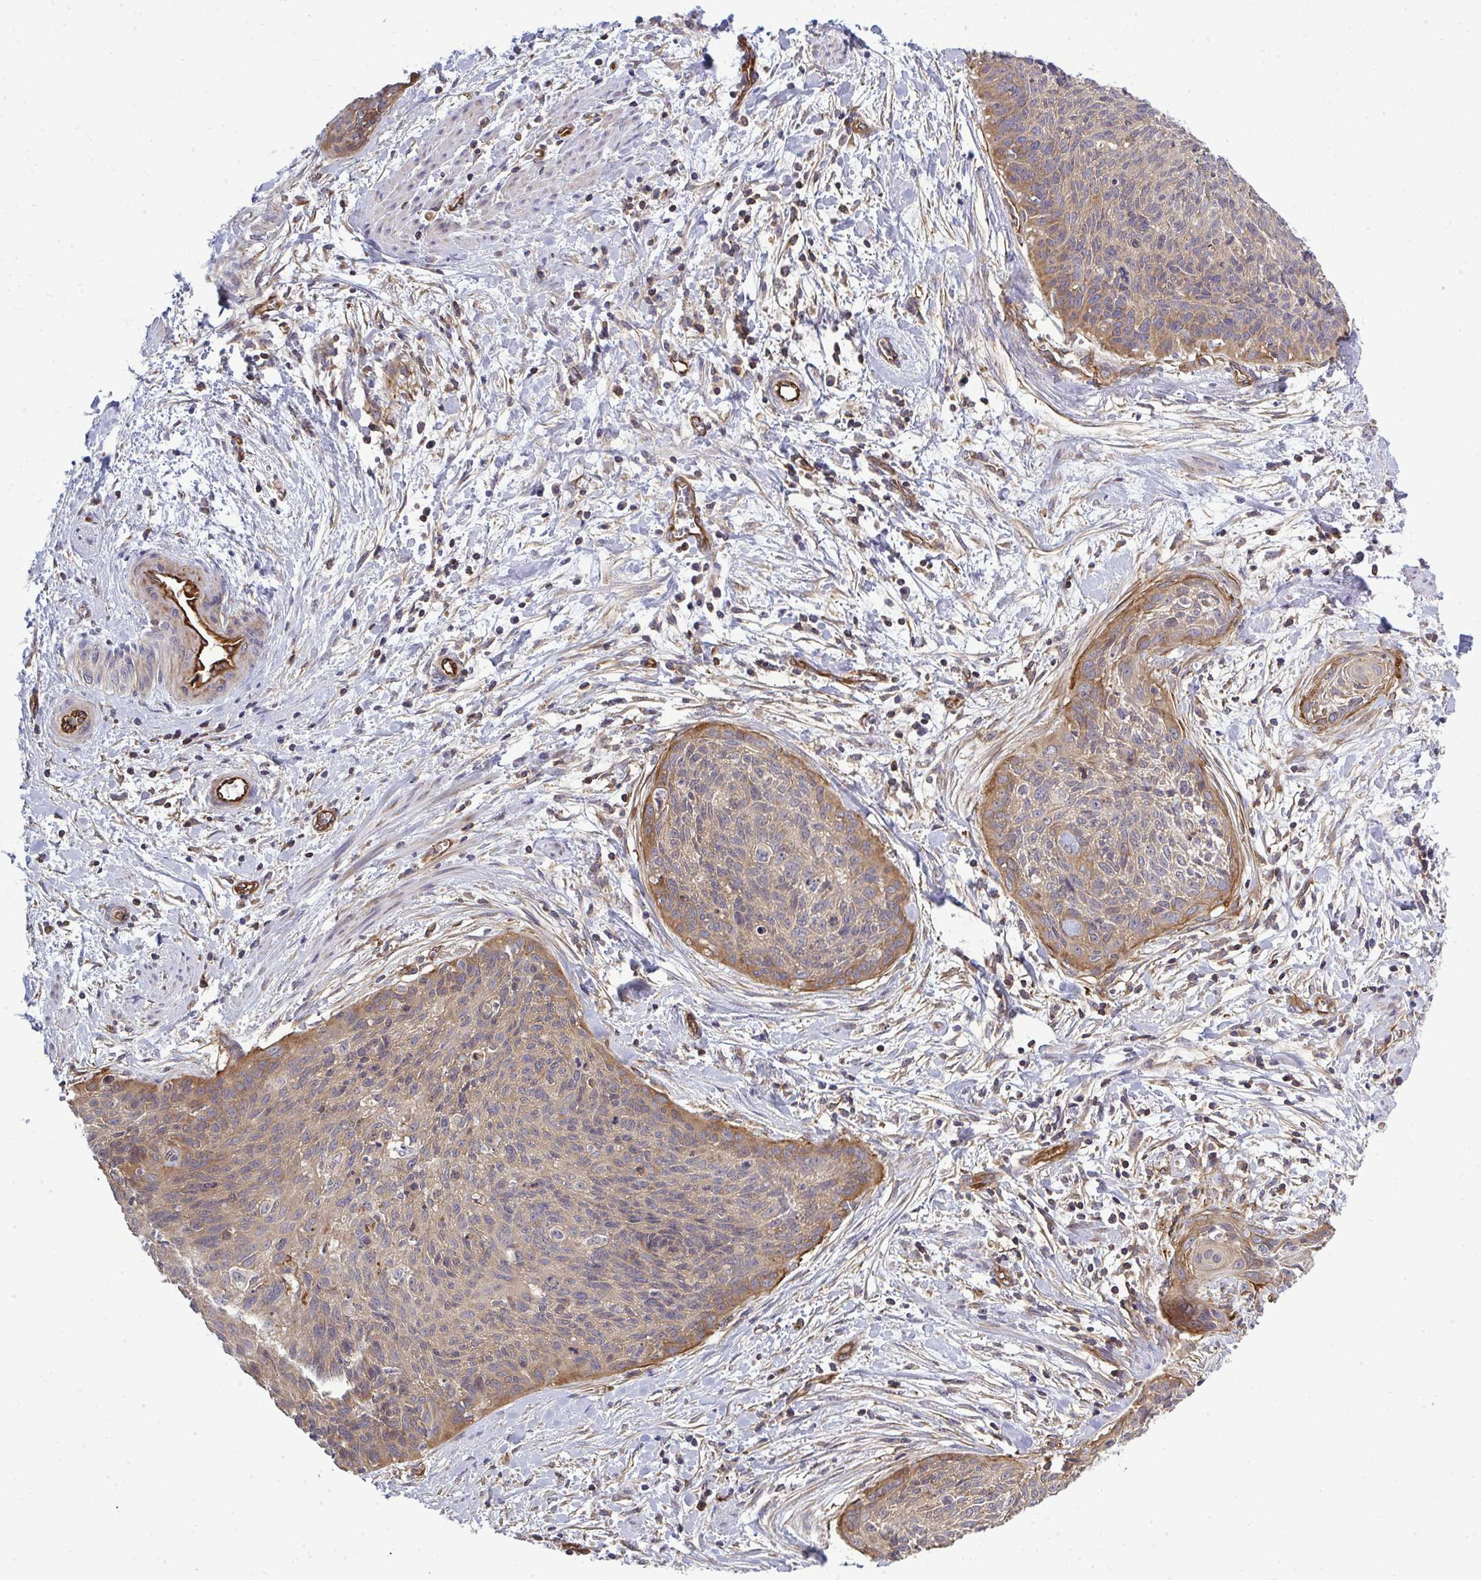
{"staining": {"intensity": "moderate", "quantity": "25%-75%", "location": "cytoplasmic/membranous"}, "tissue": "cervical cancer", "cell_type": "Tumor cells", "image_type": "cancer", "snomed": [{"axis": "morphology", "description": "Squamous cell carcinoma, NOS"}, {"axis": "topography", "description": "Cervix"}], "caption": "Immunohistochemistry (DAB (3,3'-diaminobenzidine)) staining of cervical cancer (squamous cell carcinoma) demonstrates moderate cytoplasmic/membranous protein expression in approximately 25%-75% of tumor cells. (DAB IHC with brightfield microscopy, high magnification).", "gene": "FUT10", "patient": {"sex": "female", "age": 55}}